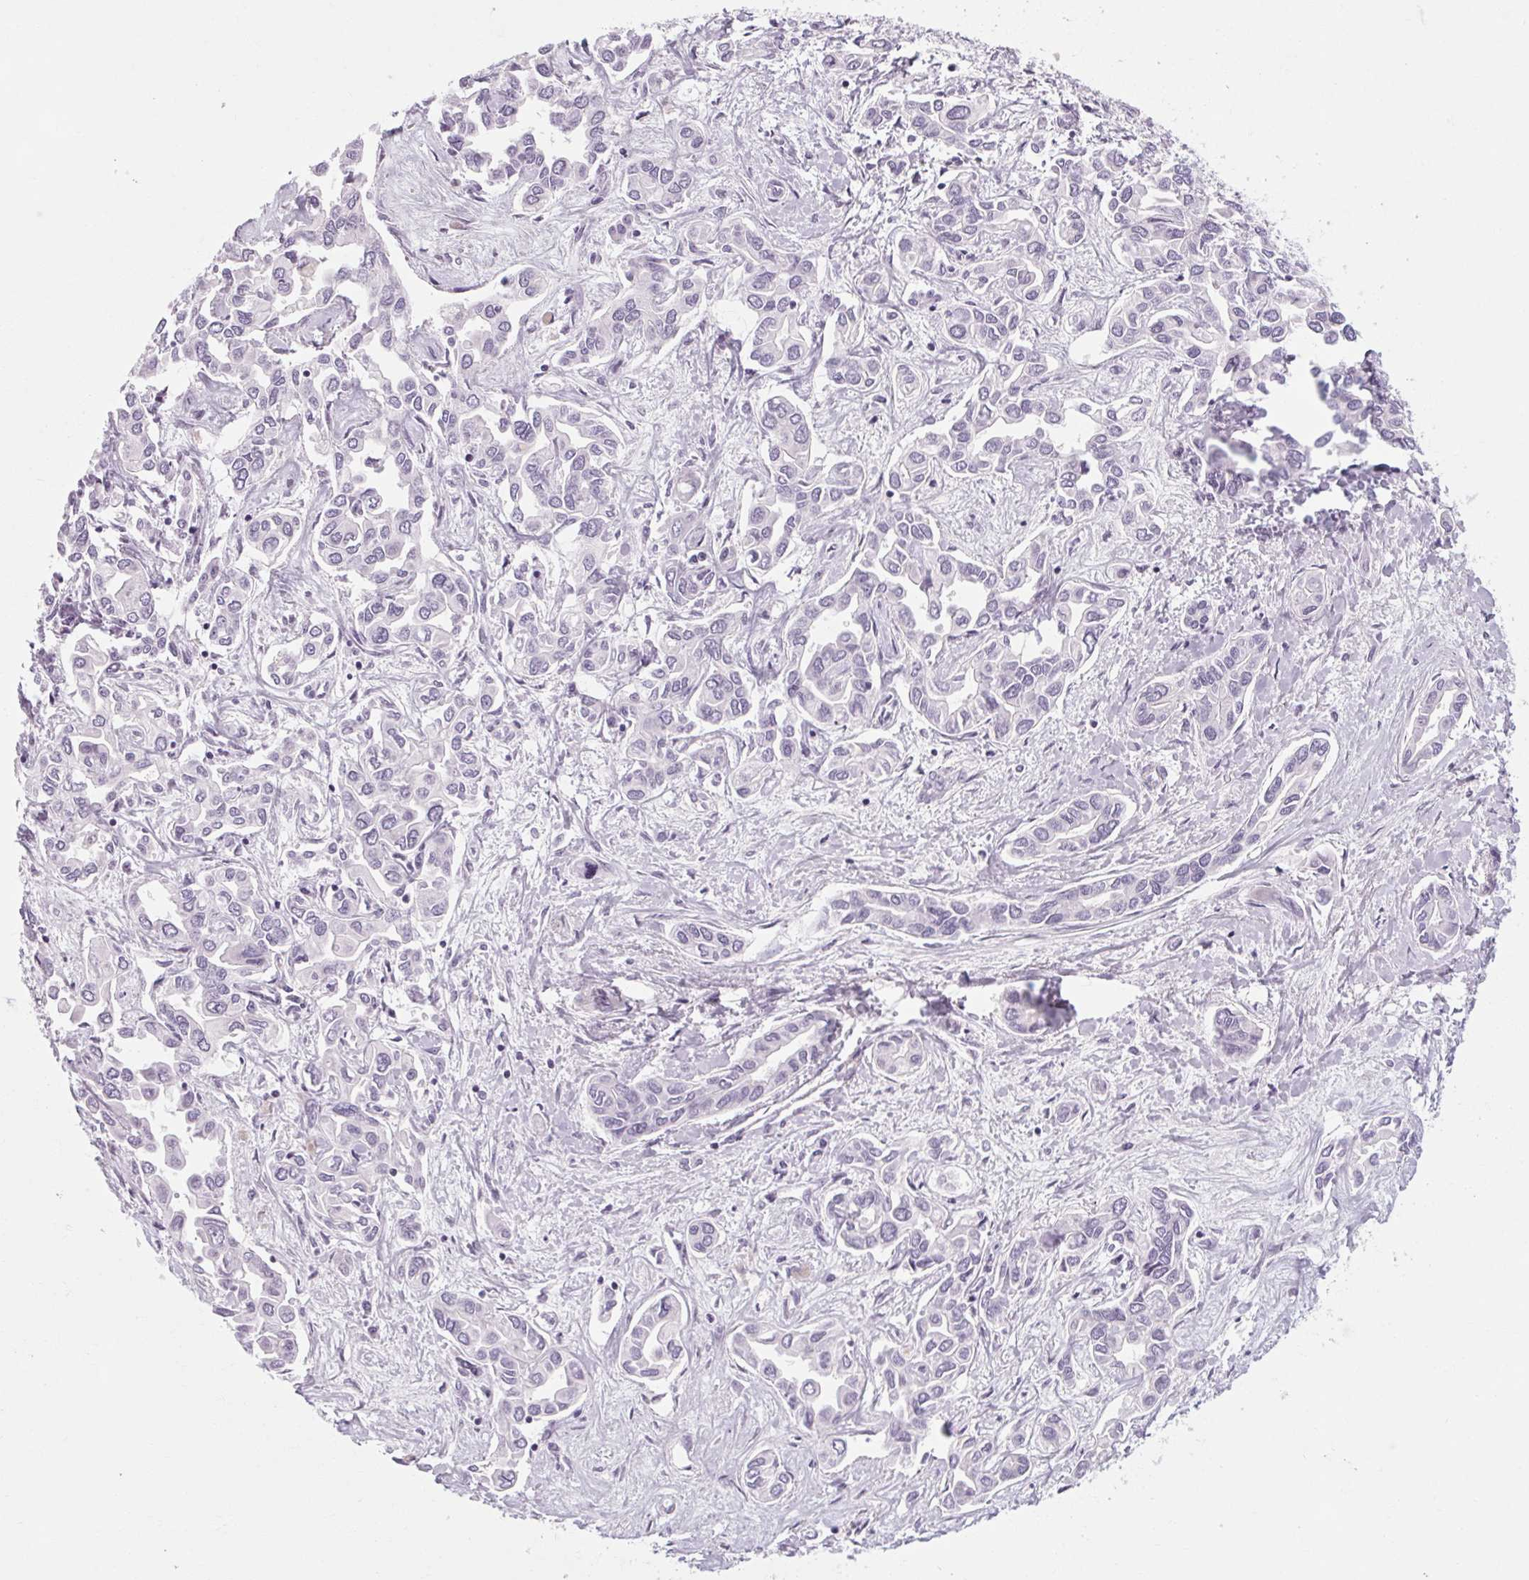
{"staining": {"intensity": "negative", "quantity": "none", "location": "none"}, "tissue": "liver cancer", "cell_type": "Tumor cells", "image_type": "cancer", "snomed": [{"axis": "morphology", "description": "Cholangiocarcinoma"}, {"axis": "topography", "description": "Liver"}], "caption": "Liver cholangiocarcinoma was stained to show a protein in brown. There is no significant staining in tumor cells. Nuclei are stained in blue.", "gene": "POMC", "patient": {"sex": "female", "age": 64}}